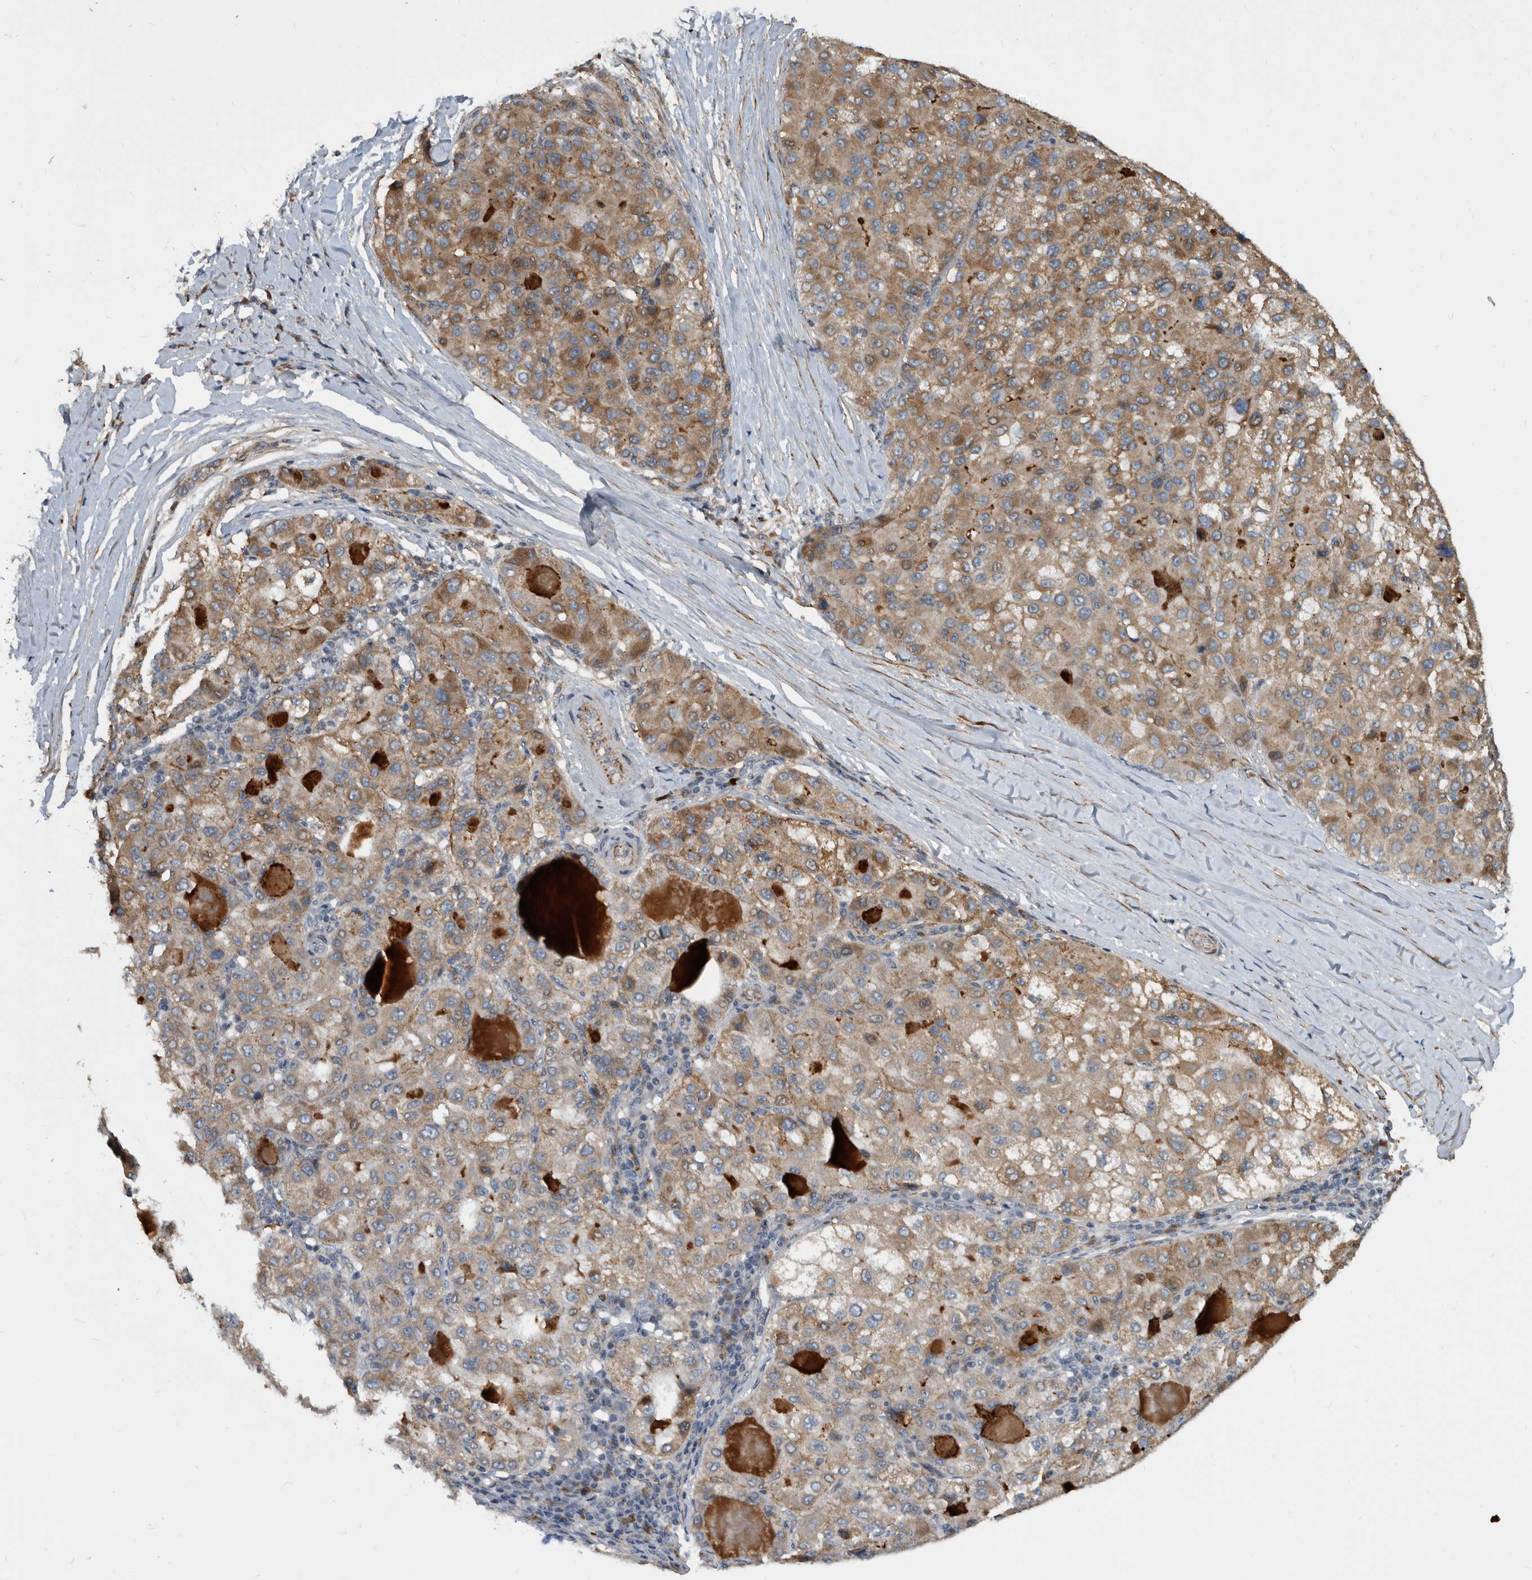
{"staining": {"intensity": "moderate", "quantity": ">75%", "location": "cytoplasmic/membranous"}, "tissue": "liver cancer", "cell_type": "Tumor cells", "image_type": "cancer", "snomed": [{"axis": "morphology", "description": "Carcinoma, Hepatocellular, NOS"}, {"axis": "topography", "description": "Liver"}], "caption": "IHC image of human hepatocellular carcinoma (liver) stained for a protein (brown), which displays medium levels of moderate cytoplasmic/membranous expression in approximately >75% of tumor cells.", "gene": "PI15", "patient": {"sex": "male", "age": 80}}